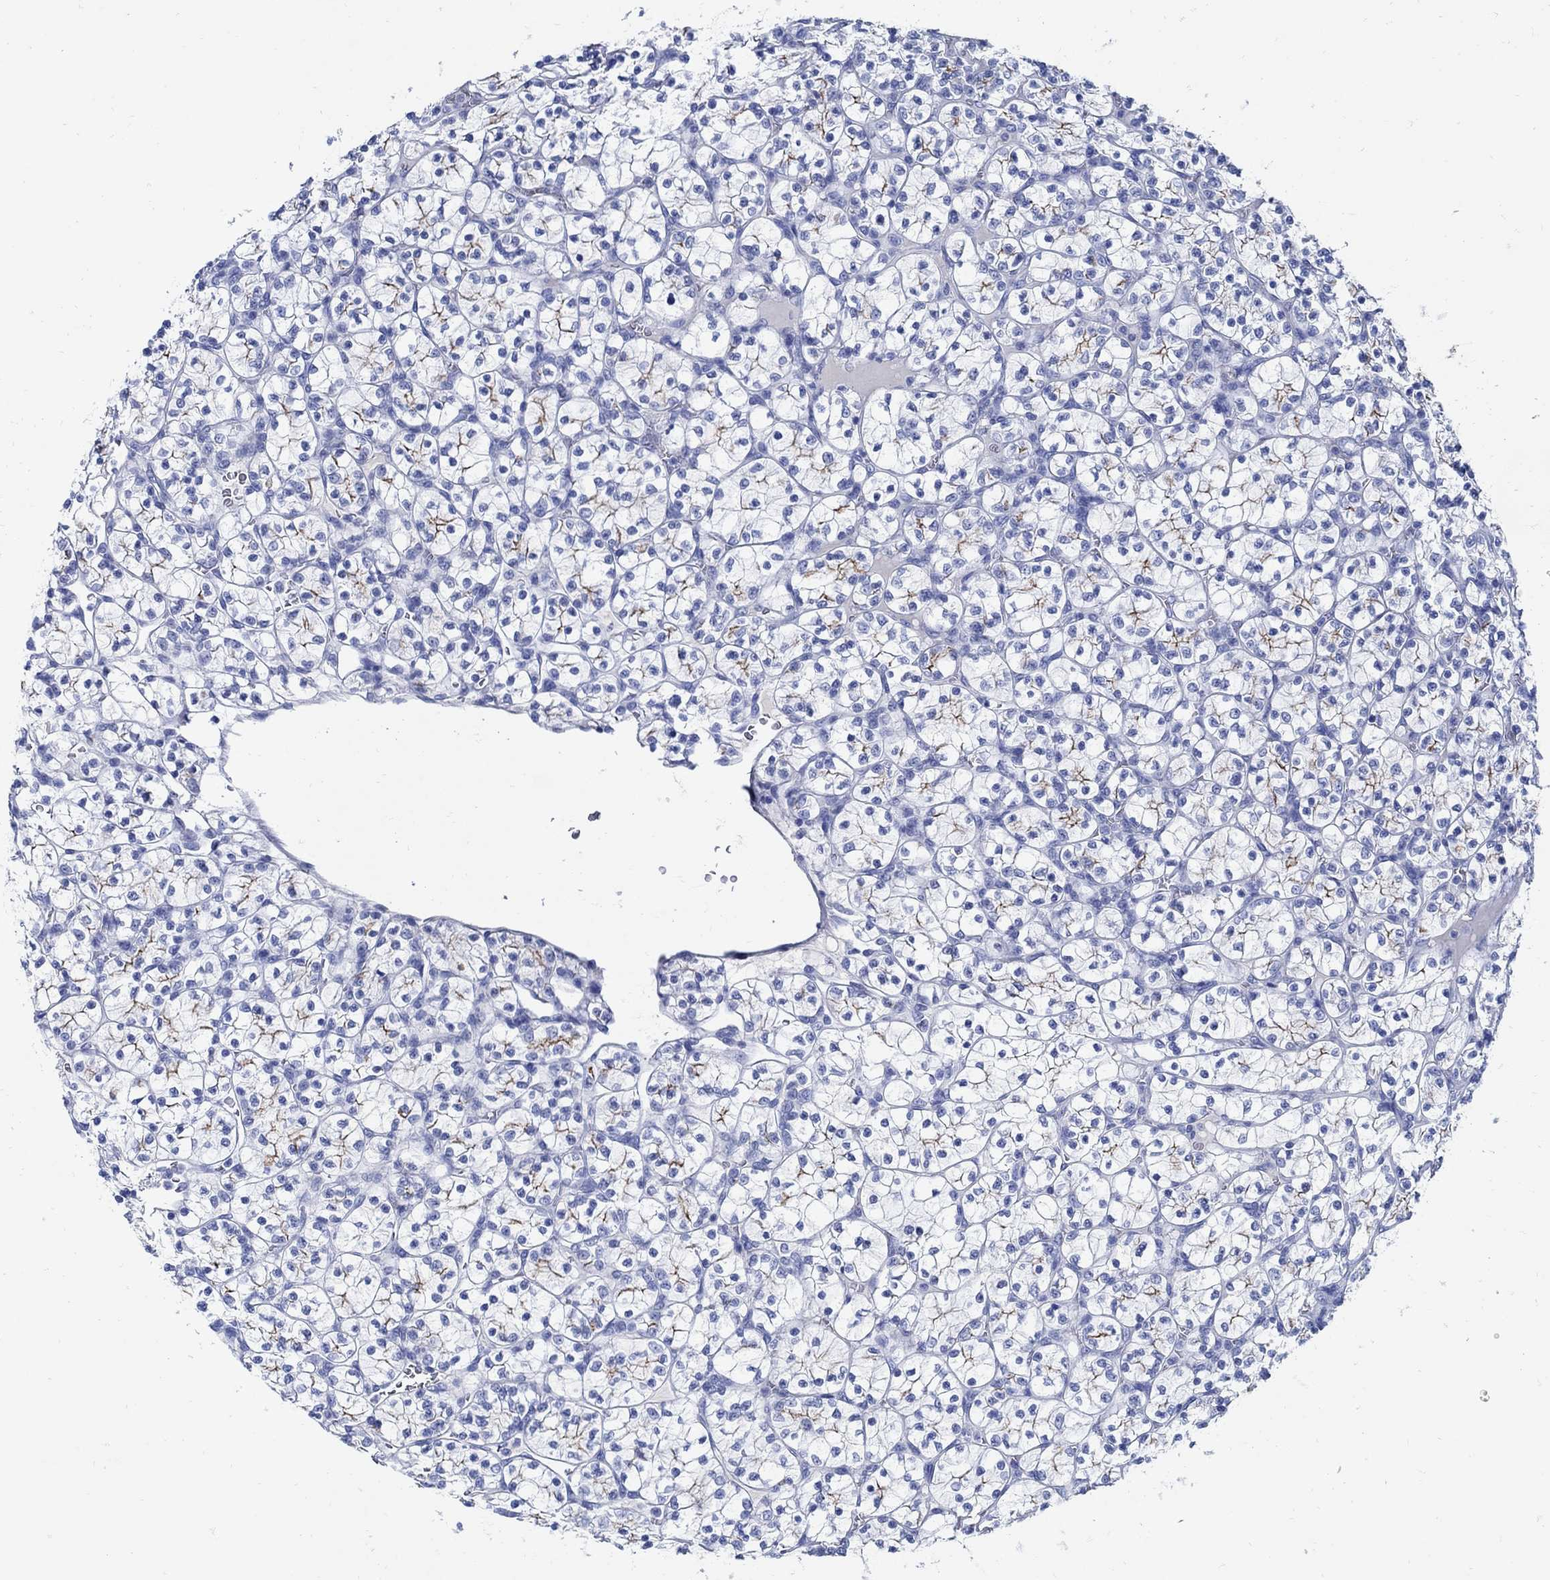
{"staining": {"intensity": "strong", "quantity": "<25%", "location": "cytoplasmic/membranous"}, "tissue": "renal cancer", "cell_type": "Tumor cells", "image_type": "cancer", "snomed": [{"axis": "morphology", "description": "Adenocarcinoma, NOS"}, {"axis": "topography", "description": "Kidney"}], "caption": "Protein expression analysis of renal cancer shows strong cytoplasmic/membranous positivity in approximately <25% of tumor cells. (Brightfield microscopy of DAB IHC at high magnification).", "gene": "PAX9", "patient": {"sex": "female", "age": 89}}